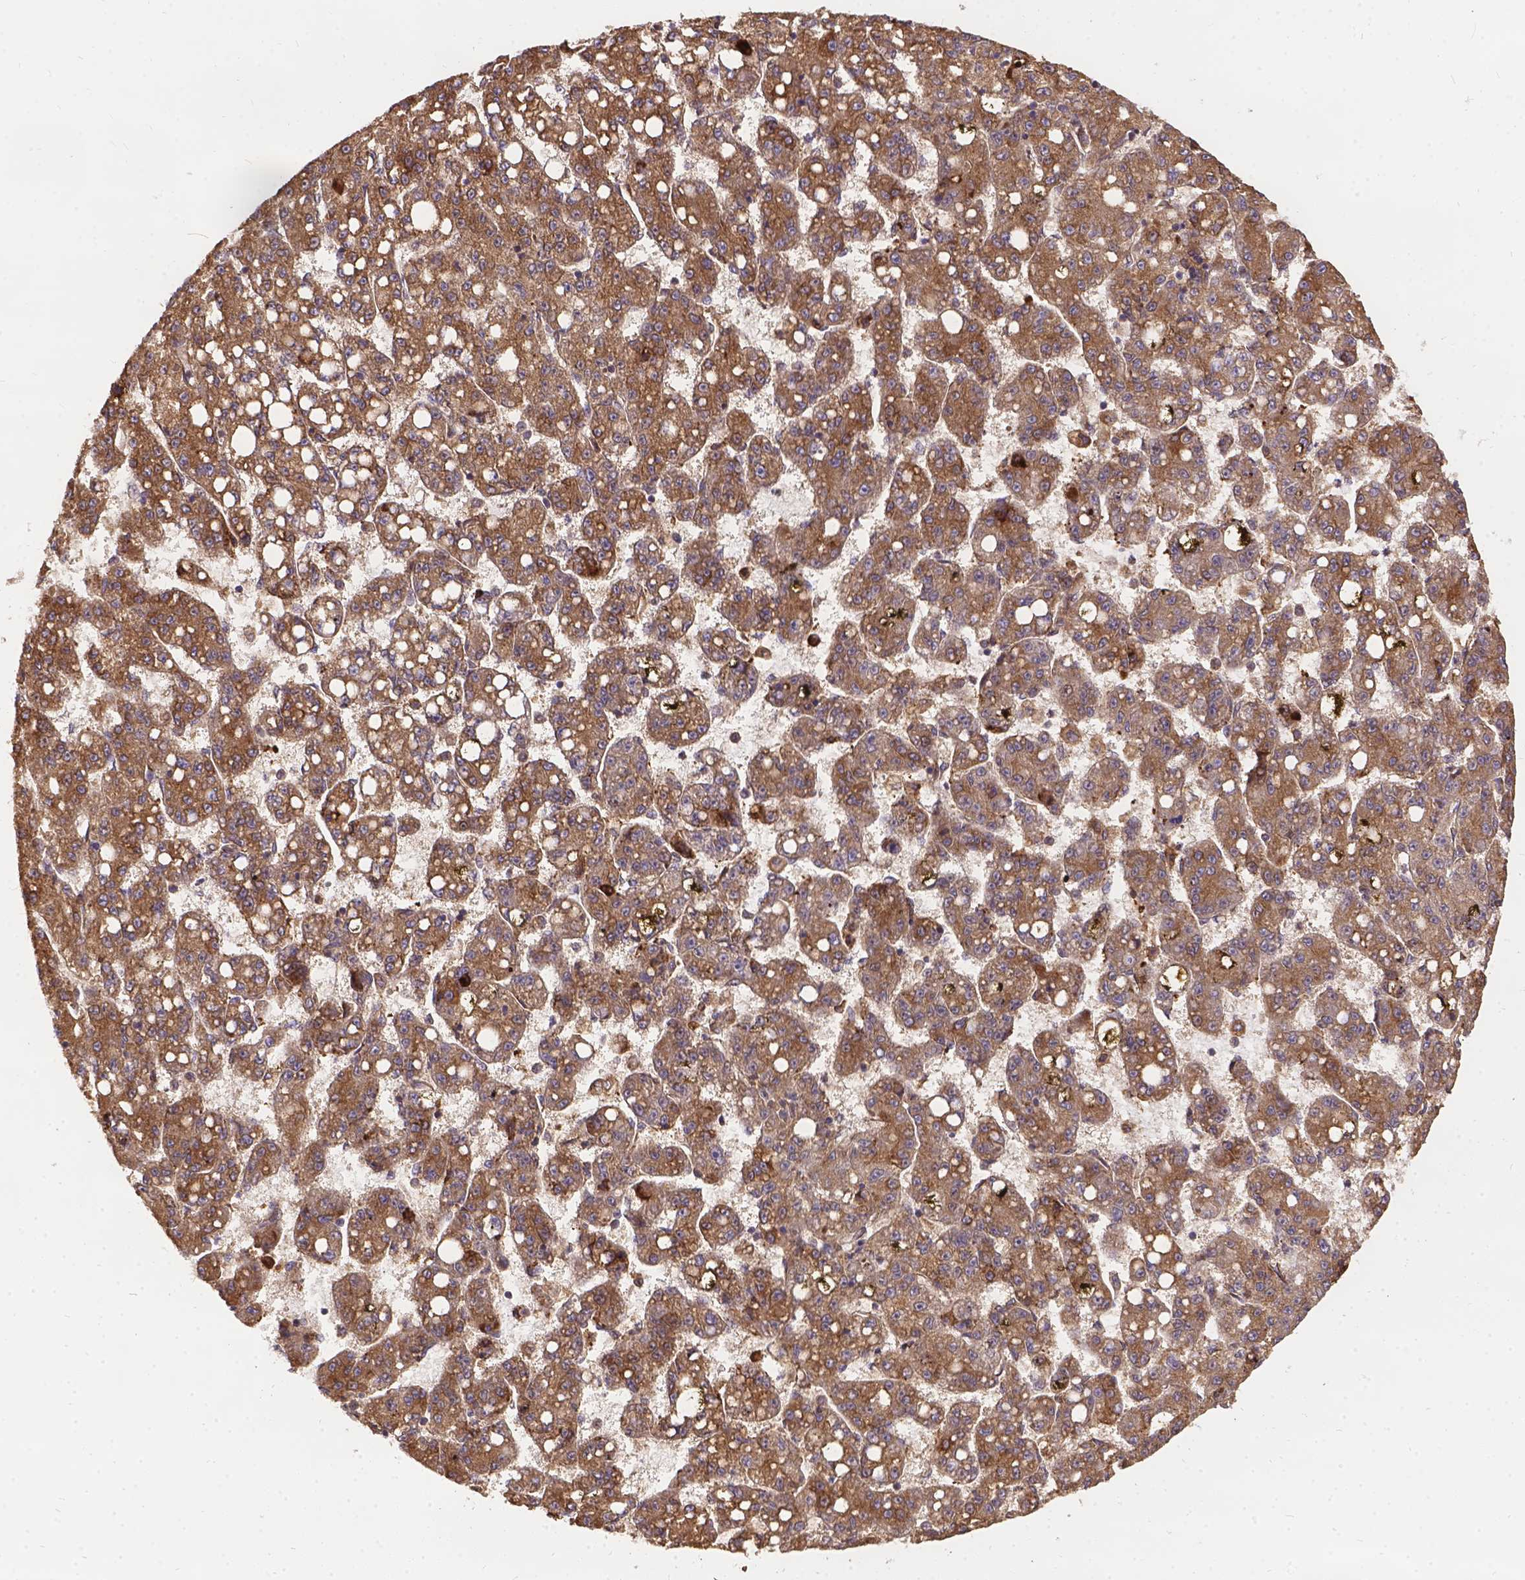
{"staining": {"intensity": "moderate", "quantity": ">75%", "location": "cytoplasmic/membranous"}, "tissue": "liver cancer", "cell_type": "Tumor cells", "image_type": "cancer", "snomed": [{"axis": "morphology", "description": "Carcinoma, Hepatocellular, NOS"}, {"axis": "topography", "description": "Liver"}], "caption": "Immunohistochemical staining of liver cancer exhibits medium levels of moderate cytoplasmic/membranous staining in approximately >75% of tumor cells.", "gene": "DENND6A", "patient": {"sex": "female", "age": 65}}